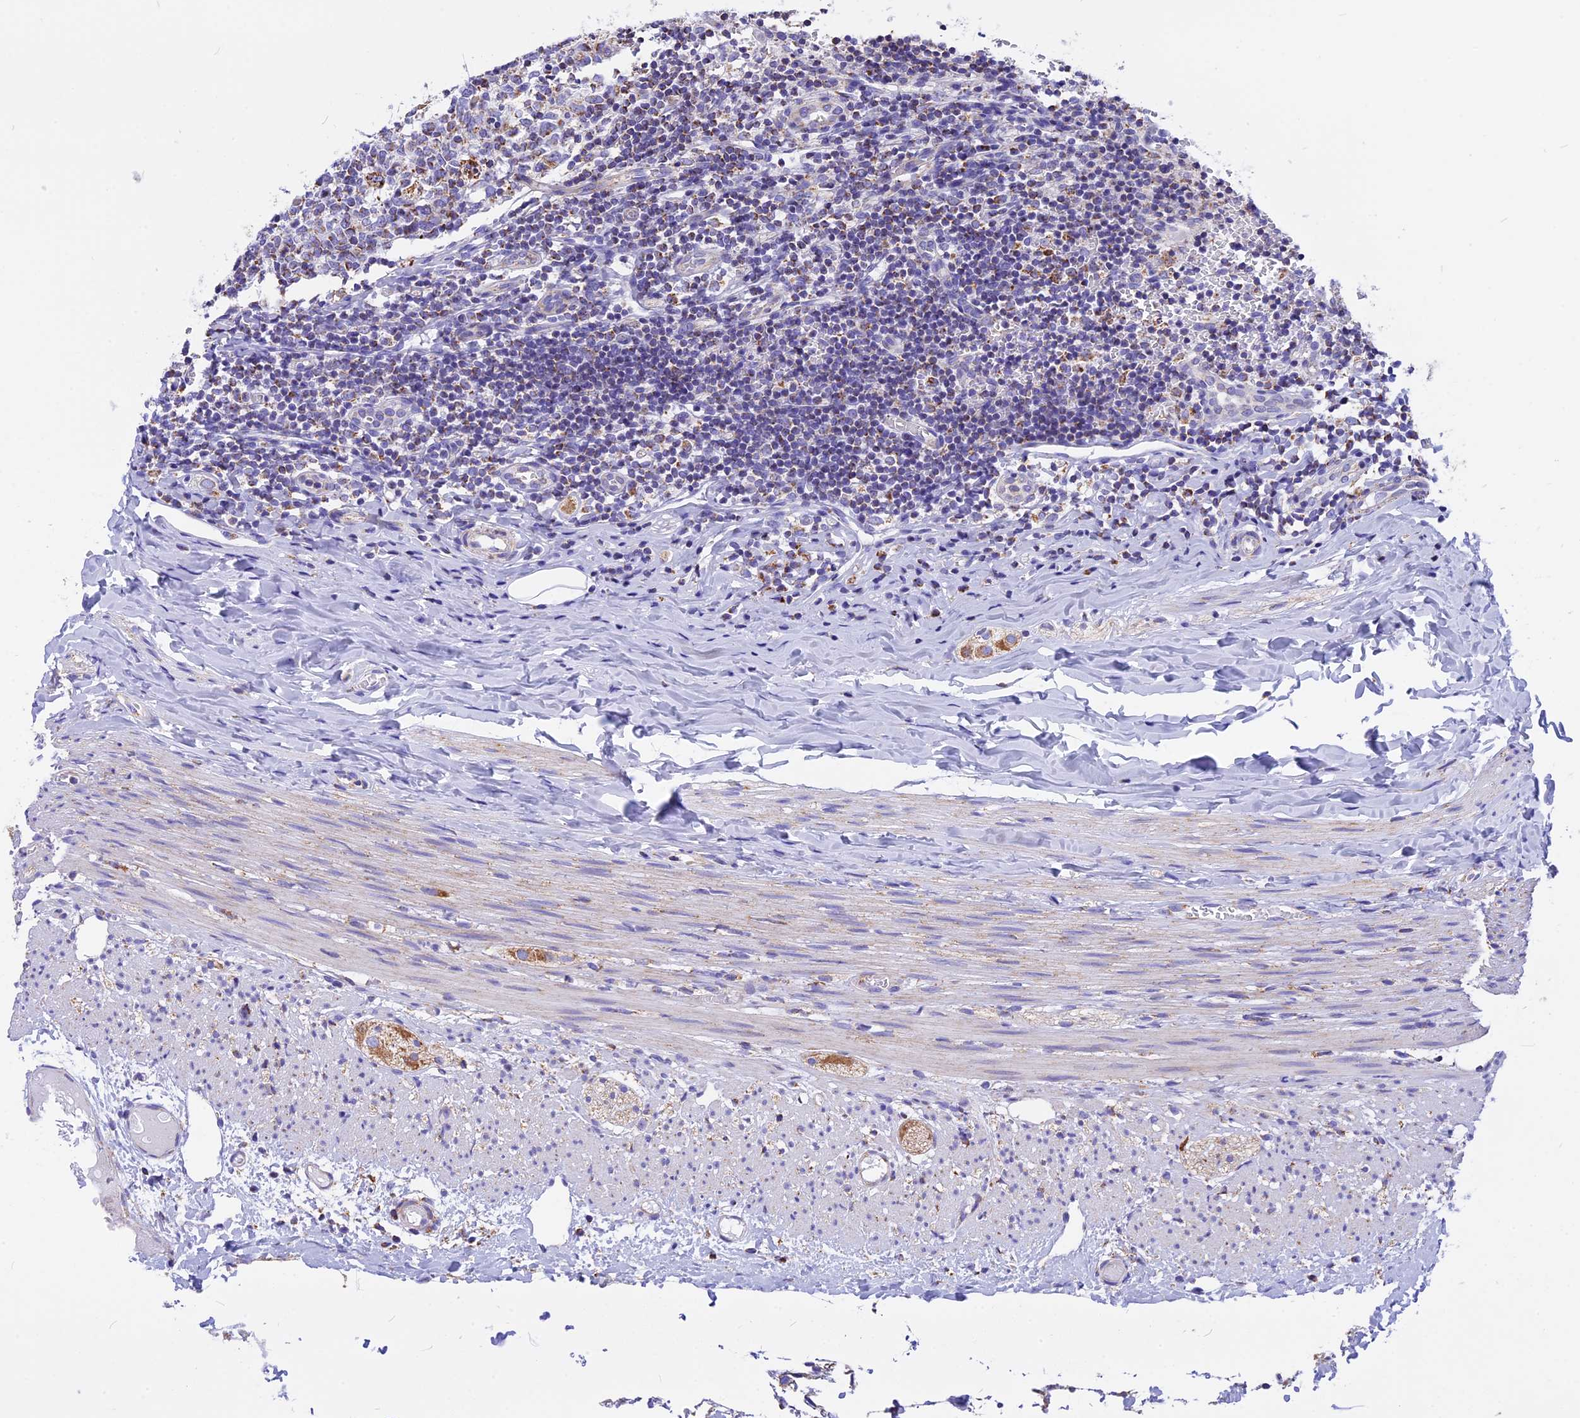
{"staining": {"intensity": "strong", "quantity": ">75%", "location": "cytoplasmic/membranous"}, "tissue": "appendix", "cell_type": "Glandular cells", "image_type": "normal", "snomed": [{"axis": "morphology", "description": "Normal tissue, NOS"}, {"axis": "topography", "description": "Appendix"}], "caption": "Immunohistochemical staining of normal appendix shows high levels of strong cytoplasmic/membranous expression in about >75% of glandular cells. (DAB (3,3'-diaminobenzidine) IHC, brown staining for protein, blue staining for nuclei).", "gene": "VDAC2", "patient": {"sex": "male", "age": 8}}